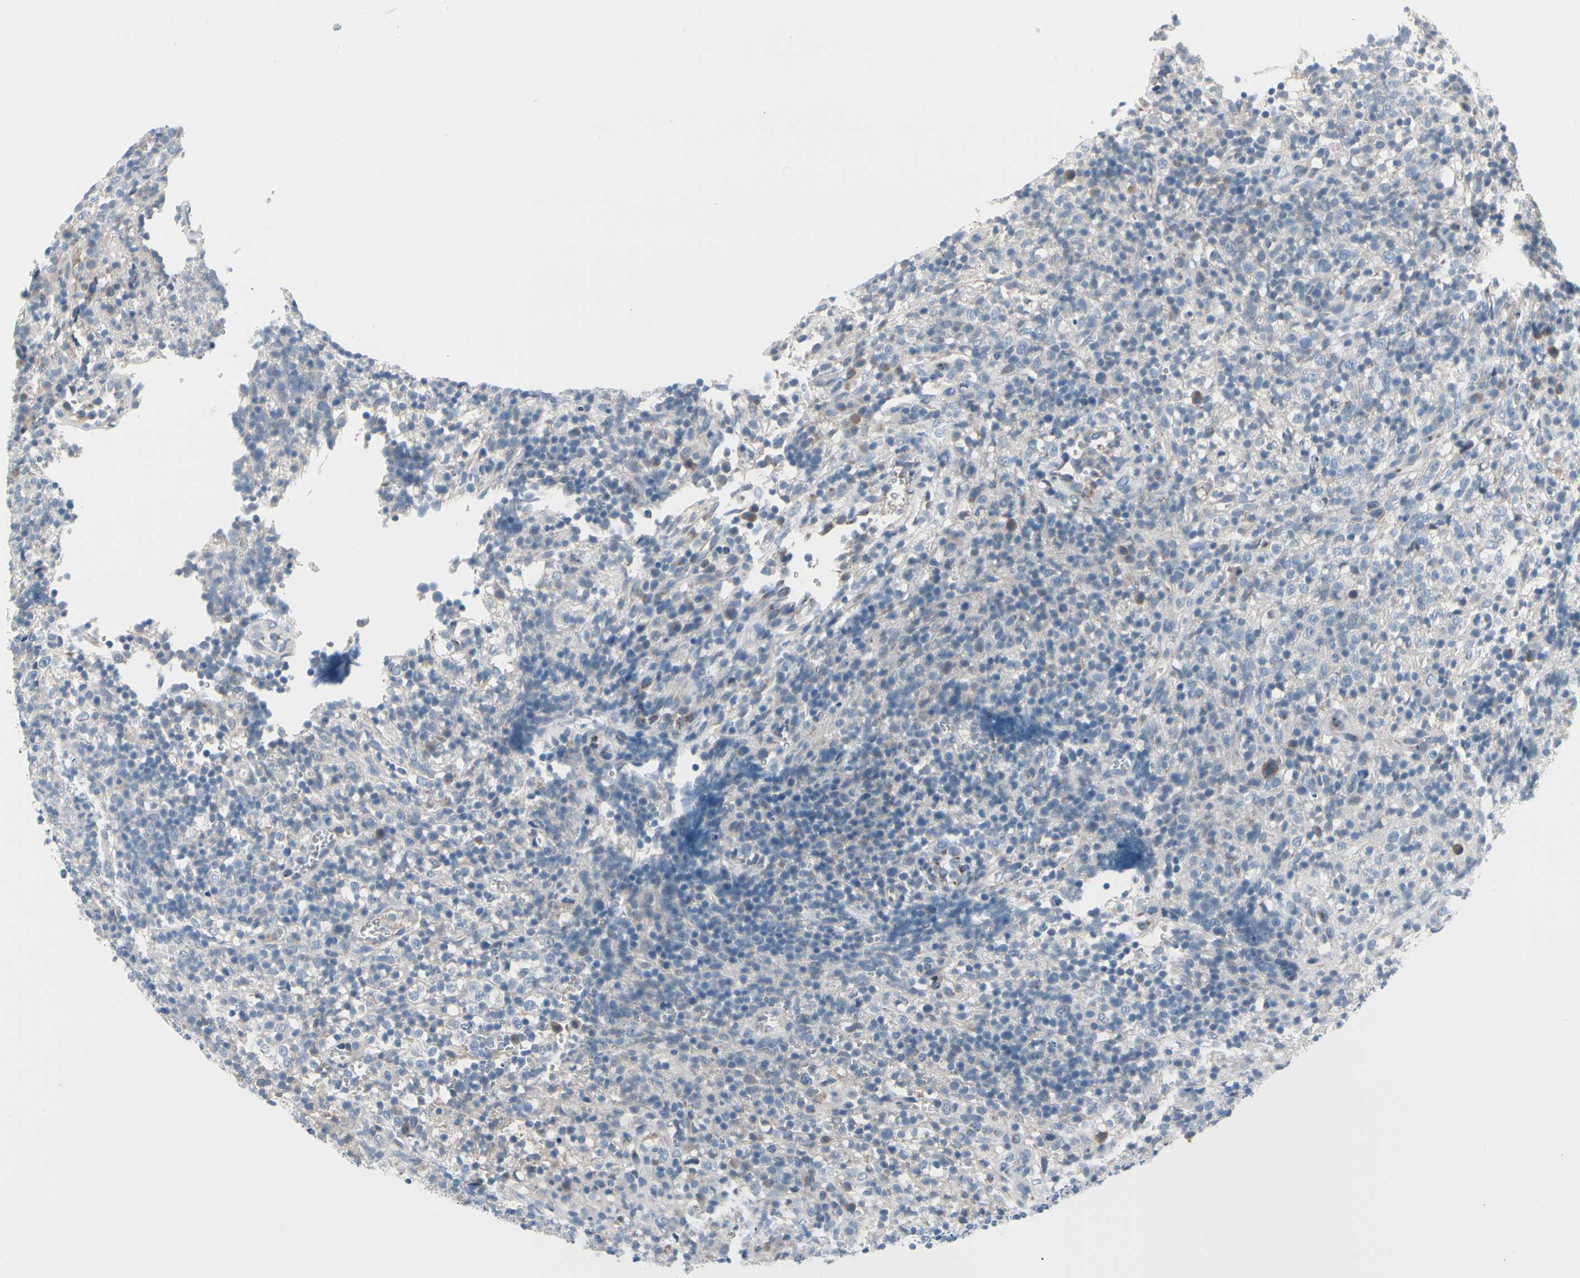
{"staining": {"intensity": "negative", "quantity": "none", "location": "none"}, "tissue": "lymphoma", "cell_type": "Tumor cells", "image_type": "cancer", "snomed": [{"axis": "morphology", "description": "Malignant lymphoma, non-Hodgkin's type, High grade"}, {"axis": "topography", "description": "Lymph node"}], "caption": "The image displays no significant staining in tumor cells of high-grade malignant lymphoma, non-Hodgkin's type. (DAB (3,3'-diaminobenzidine) immunohistochemistry with hematoxylin counter stain).", "gene": "PGR", "patient": {"sex": "female", "age": 76}}